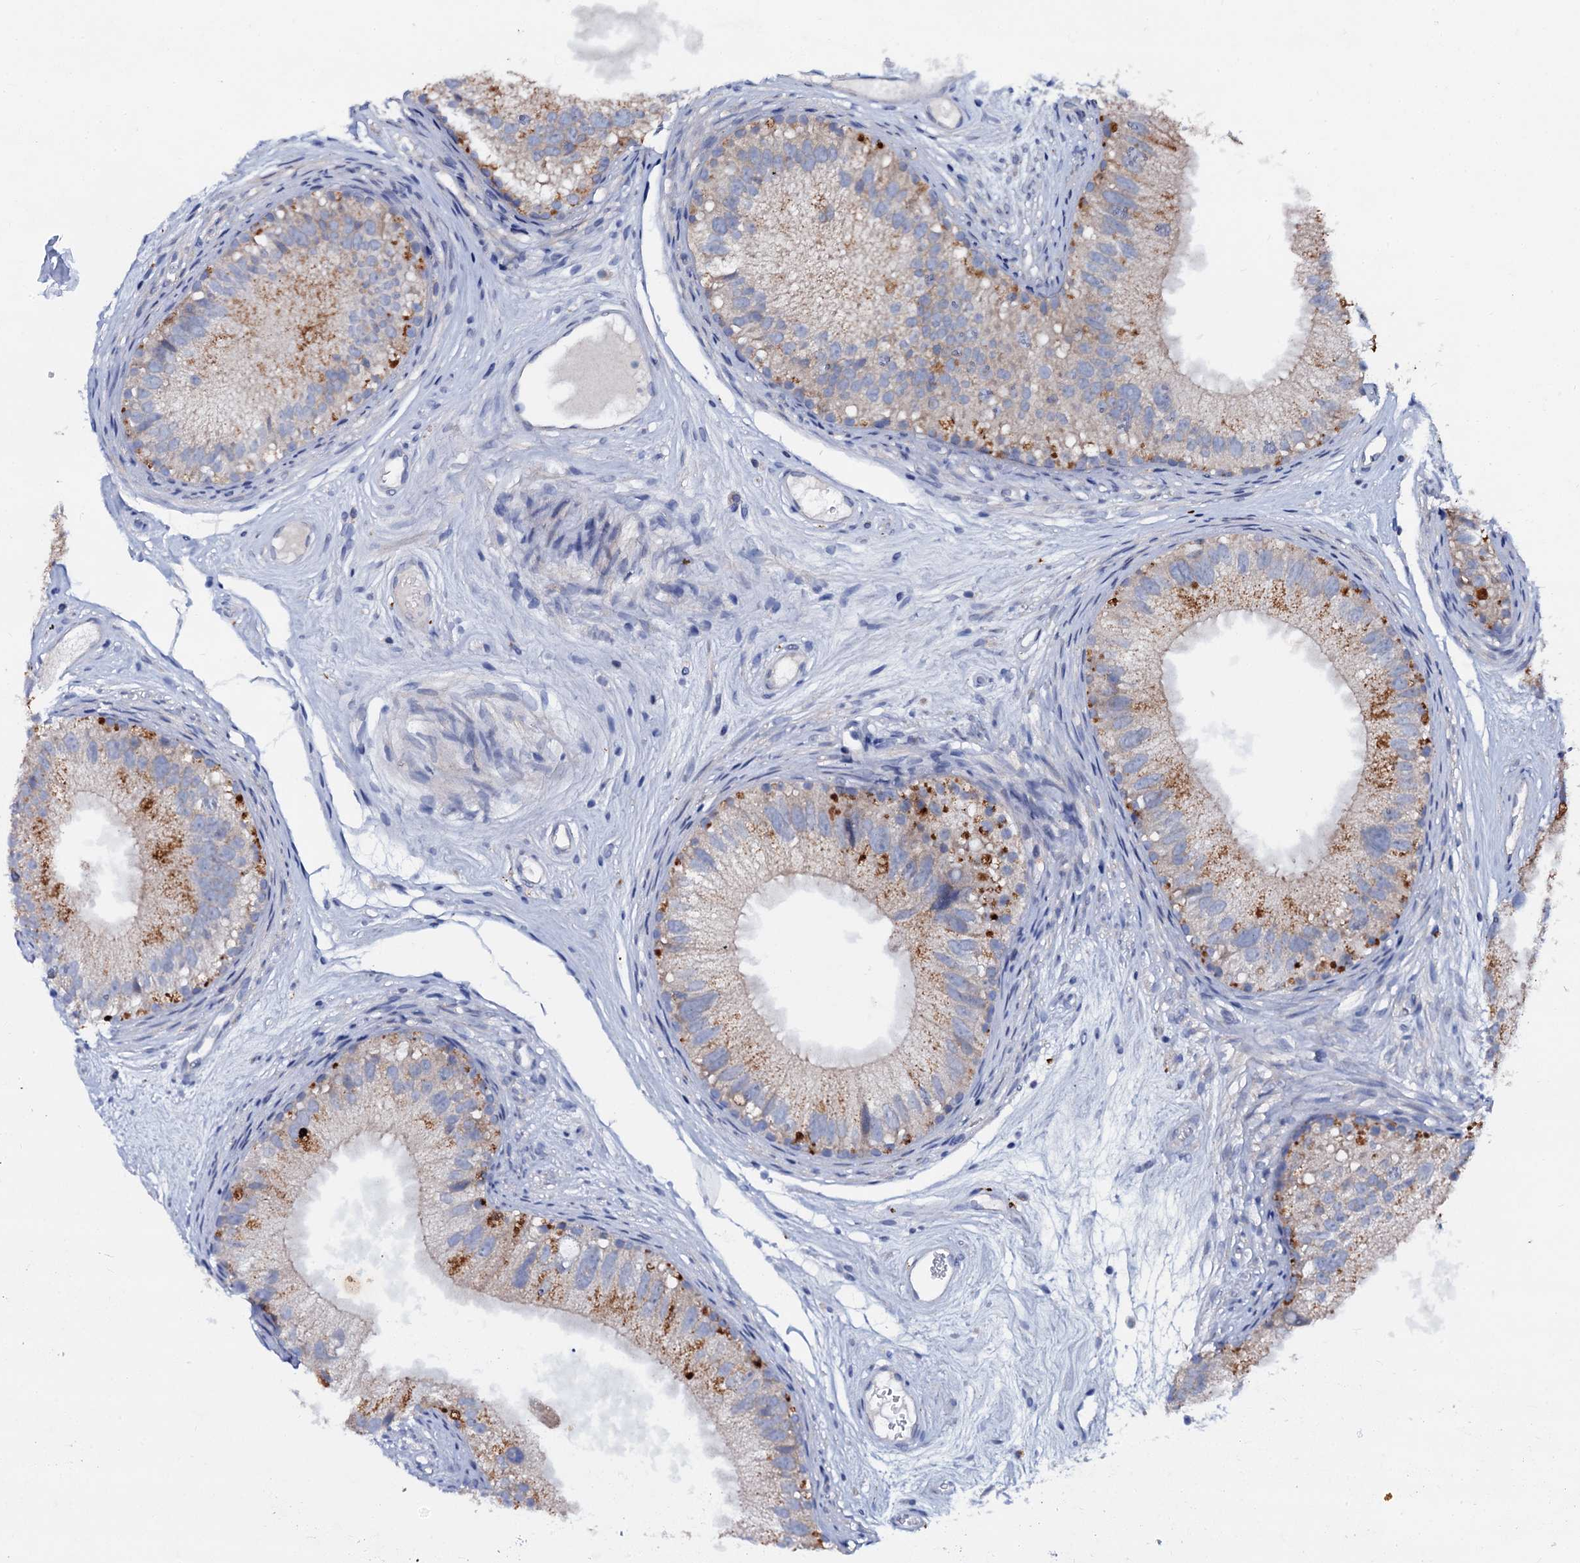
{"staining": {"intensity": "moderate", "quantity": "<25%", "location": "cytoplasmic/membranous"}, "tissue": "epididymis", "cell_type": "Glandular cells", "image_type": "normal", "snomed": [{"axis": "morphology", "description": "Normal tissue, NOS"}, {"axis": "topography", "description": "Epididymis"}], "caption": "An immunohistochemistry (IHC) image of unremarkable tissue is shown. Protein staining in brown shows moderate cytoplasmic/membranous positivity in epididymis within glandular cells.", "gene": "SLC37A4", "patient": {"sex": "male", "age": 77}}